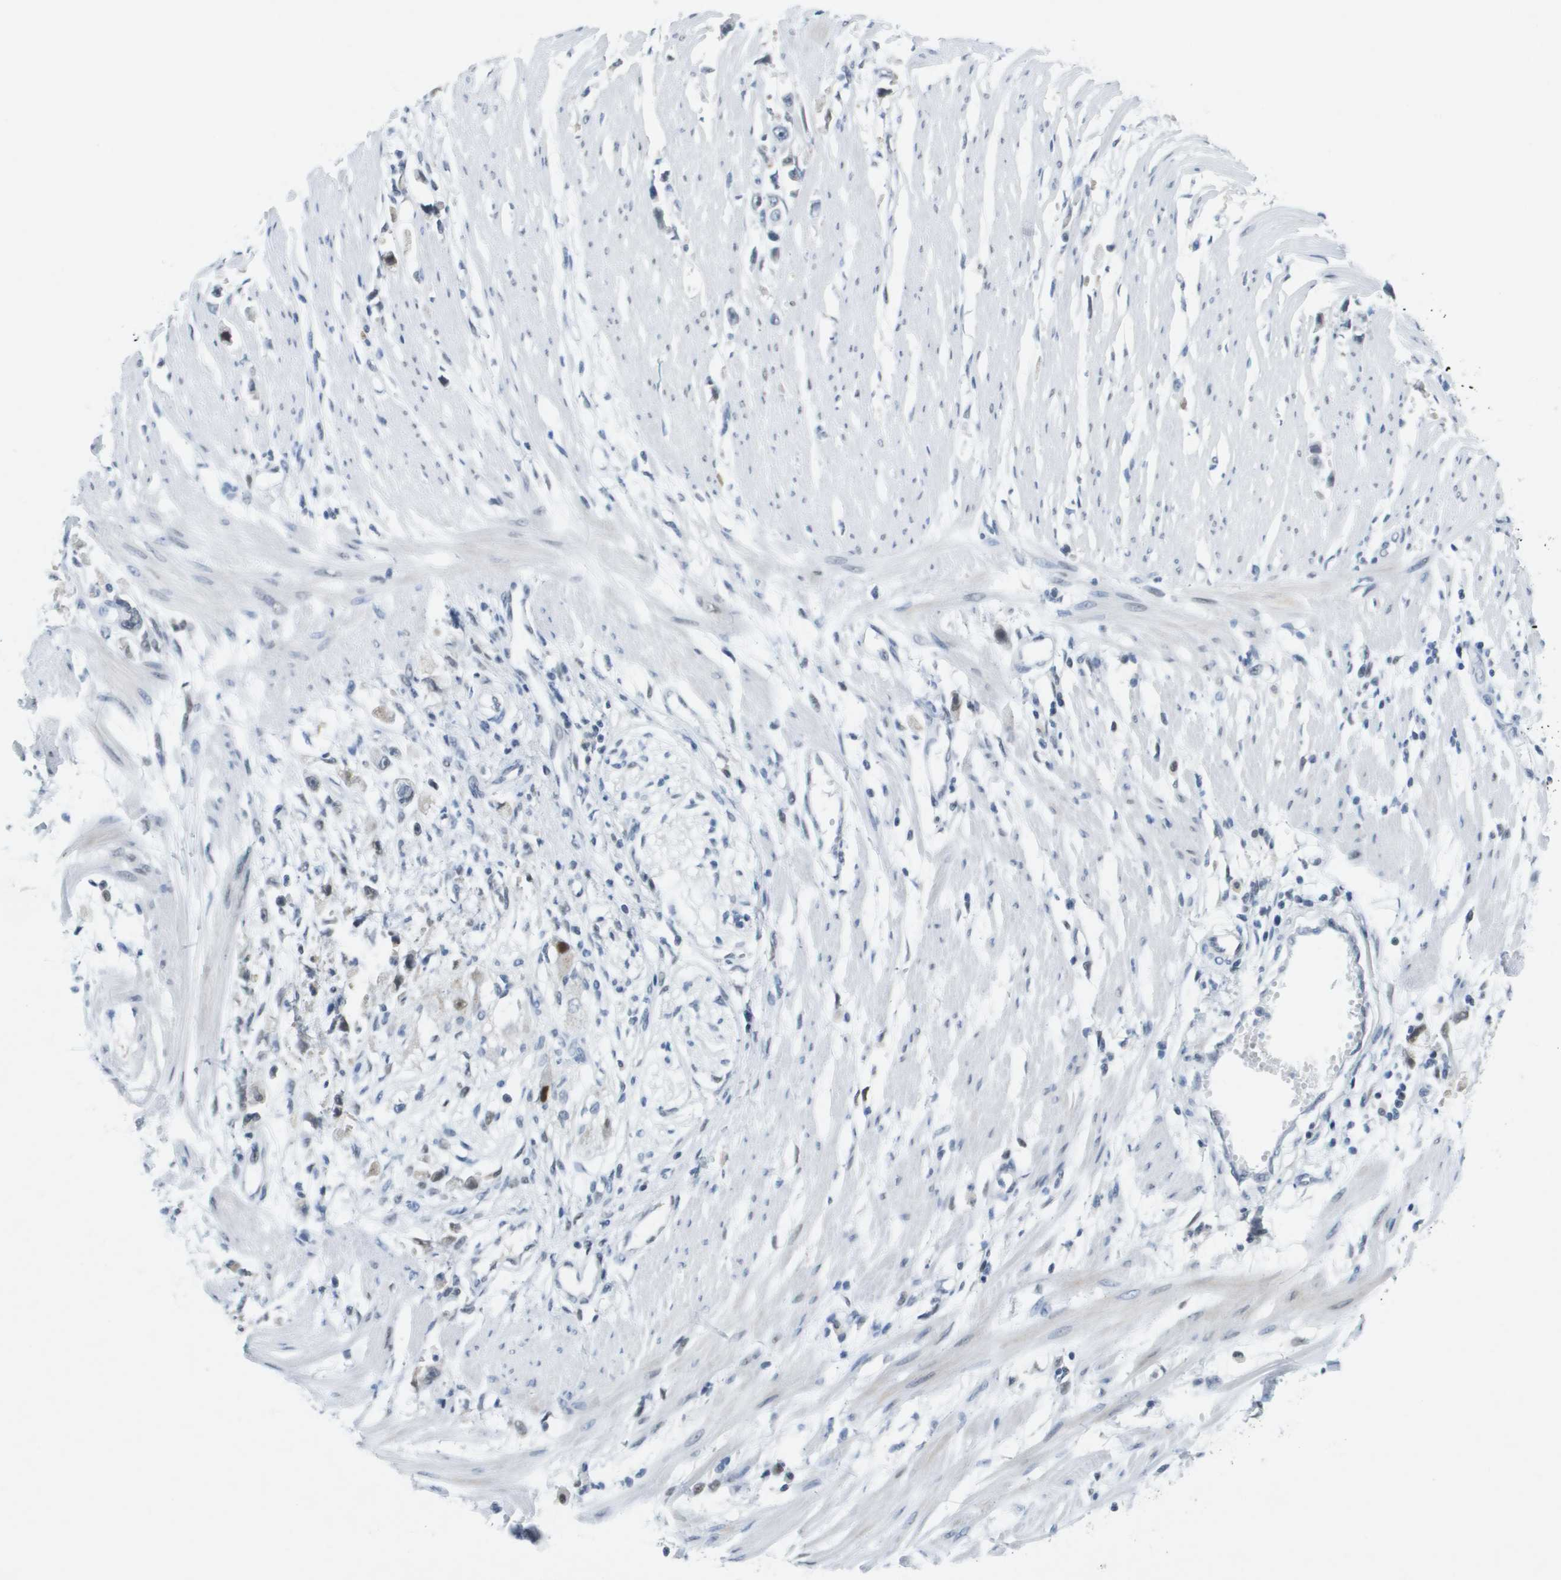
{"staining": {"intensity": "negative", "quantity": "none", "location": "none"}, "tissue": "stomach cancer", "cell_type": "Tumor cells", "image_type": "cancer", "snomed": [{"axis": "morphology", "description": "Adenocarcinoma, NOS"}, {"axis": "topography", "description": "Stomach"}], "caption": "A histopathology image of human adenocarcinoma (stomach) is negative for staining in tumor cells. (Brightfield microscopy of DAB IHC at high magnification).", "gene": "TP53RK", "patient": {"sex": "female", "age": 59}}